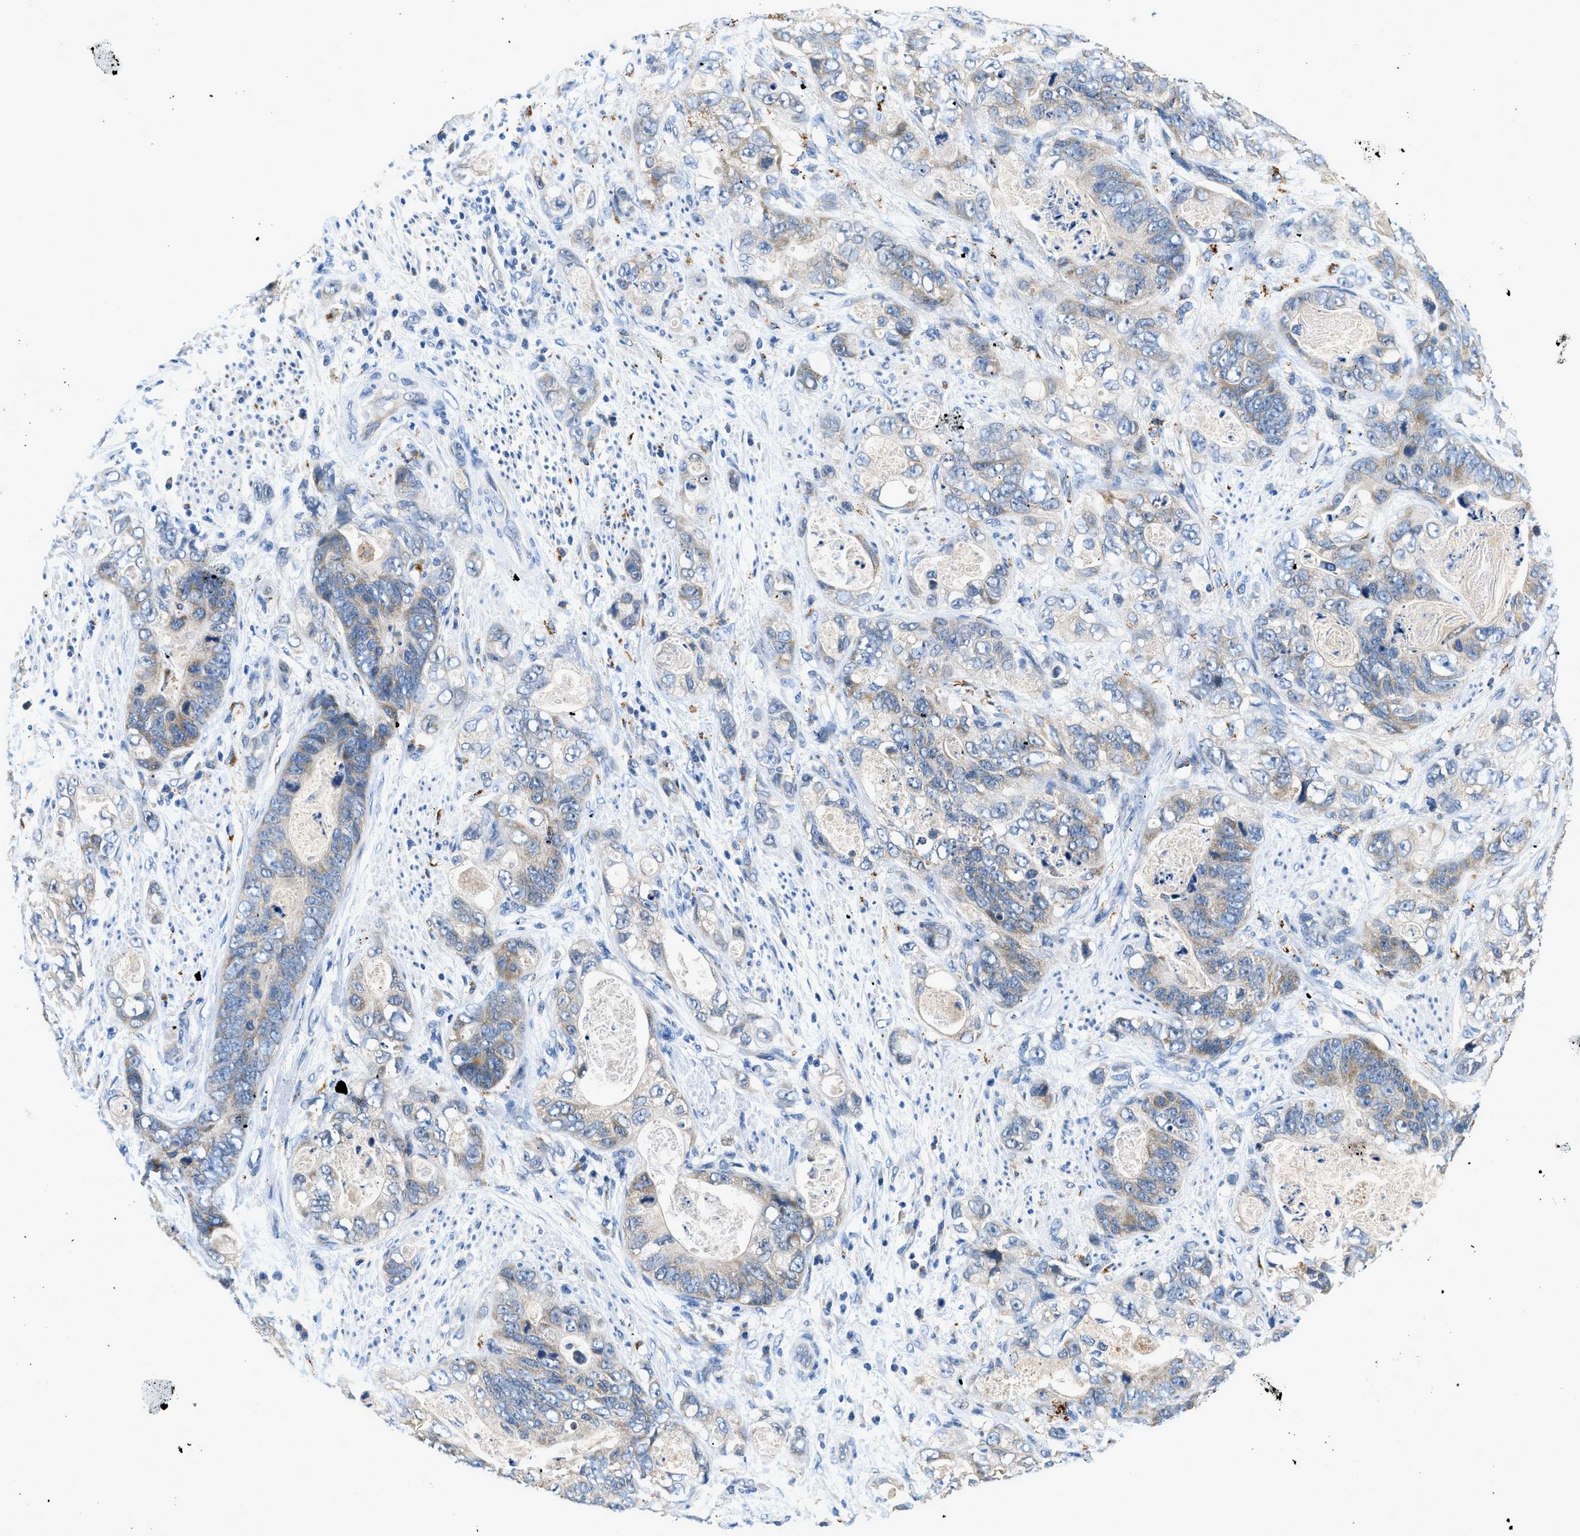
{"staining": {"intensity": "weak", "quantity": "25%-75%", "location": "cytoplasmic/membranous"}, "tissue": "stomach cancer", "cell_type": "Tumor cells", "image_type": "cancer", "snomed": [{"axis": "morphology", "description": "Adenocarcinoma, NOS"}, {"axis": "topography", "description": "Stomach"}], "caption": "This photomicrograph reveals immunohistochemistry staining of human stomach cancer, with low weak cytoplasmic/membranous expression in about 25%-75% of tumor cells.", "gene": "ADGRE3", "patient": {"sex": "female", "age": 89}}